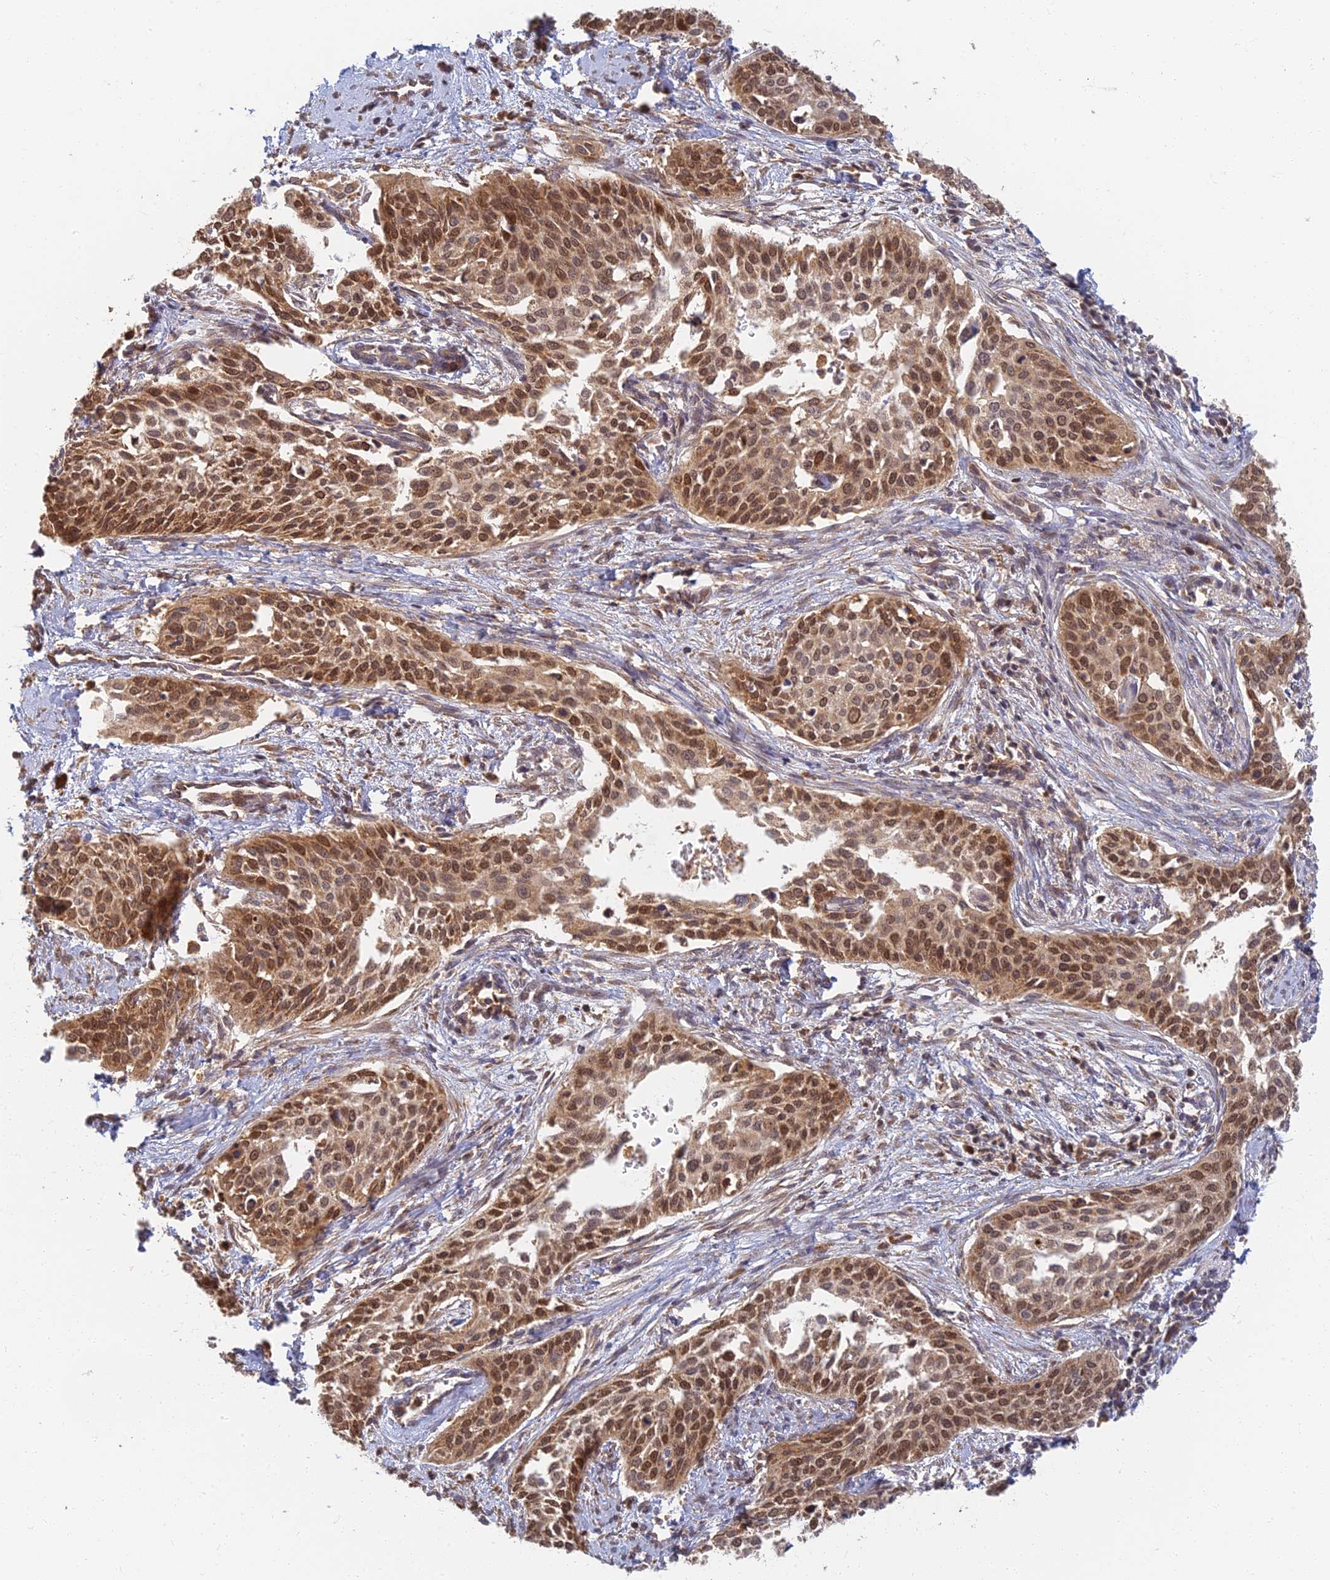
{"staining": {"intensity": "moderate", "quantity": ">75%", "location": "cytoplasmic/membranous"}, "tissue": "cervical cancer", "cell_type": "Tumor cells", "image_type": "cancer", "snomed": [{"axis": "morphology", "description": "Squamous cell carcinoma, NOS"}, {"axis": "topography", "description": "Cervix"}], "caption": "DAB (3,3'-diaminobenzidine) immunohistochemical staining of squamous cell carcinoma (cervical) reveals moderate cytoplasmic/membranous protein expression in about >75% of tumor cells.", "gene": "RGL3", "patient": {"sex": "female", "age": 44}}